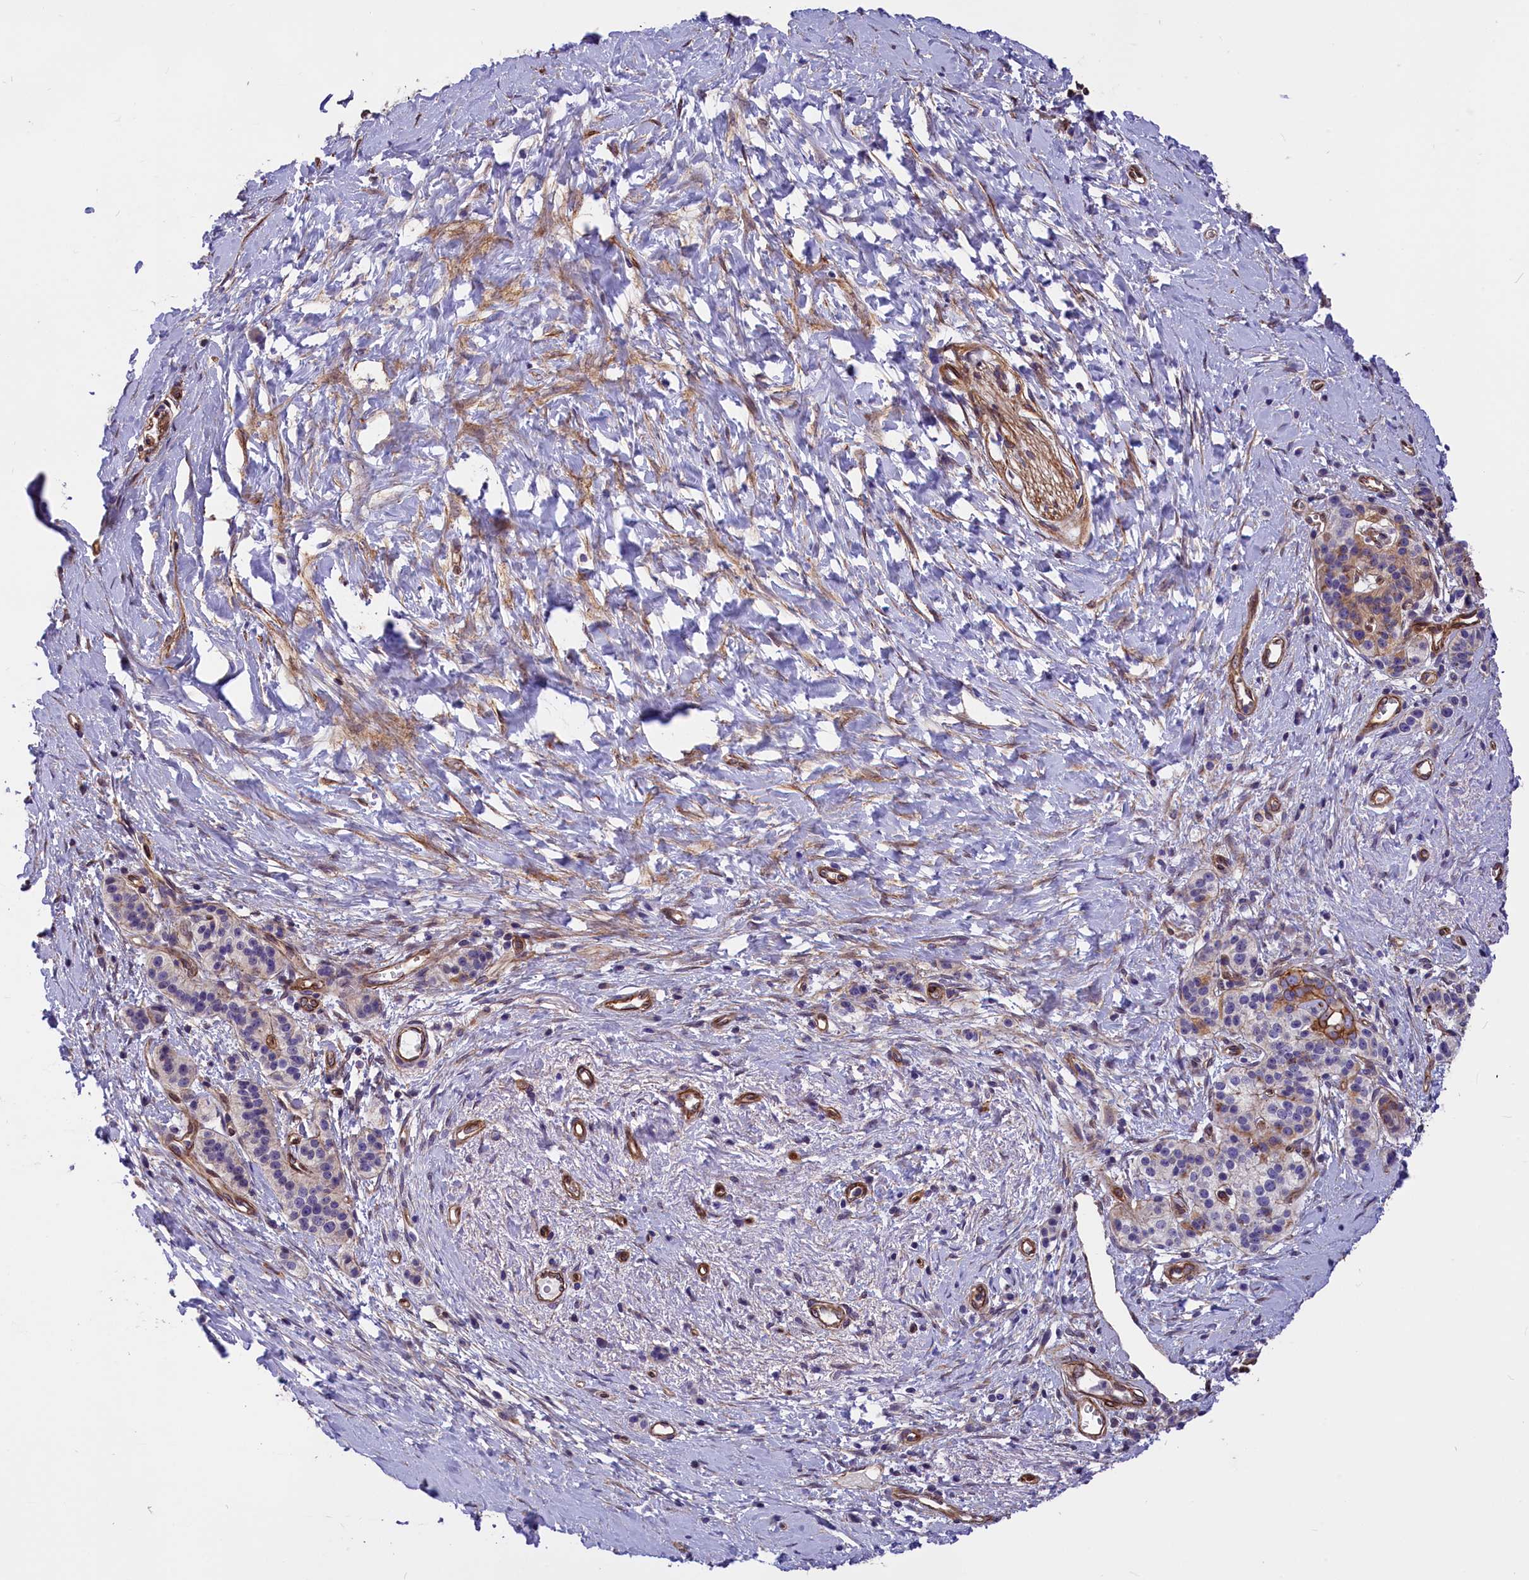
{"staining": {"intensity": "weak", "quantity": "<25%", "location": "cytoplasmic/membranous"}, "tissue": "pancreatic cancer", "cell_type": "Tumor cells", "image_type": "cancer", "snomed": [{"axis": "morphology", "description": "Adenocarcinoma, NOS"}, {"axis": "topography", "description": "Pancreas"}], "caption": "There is no significant expression in tumor cells of pancreatic cancer.", "gene": "MED20", "patient": {"sex": "male", "age": 50}}